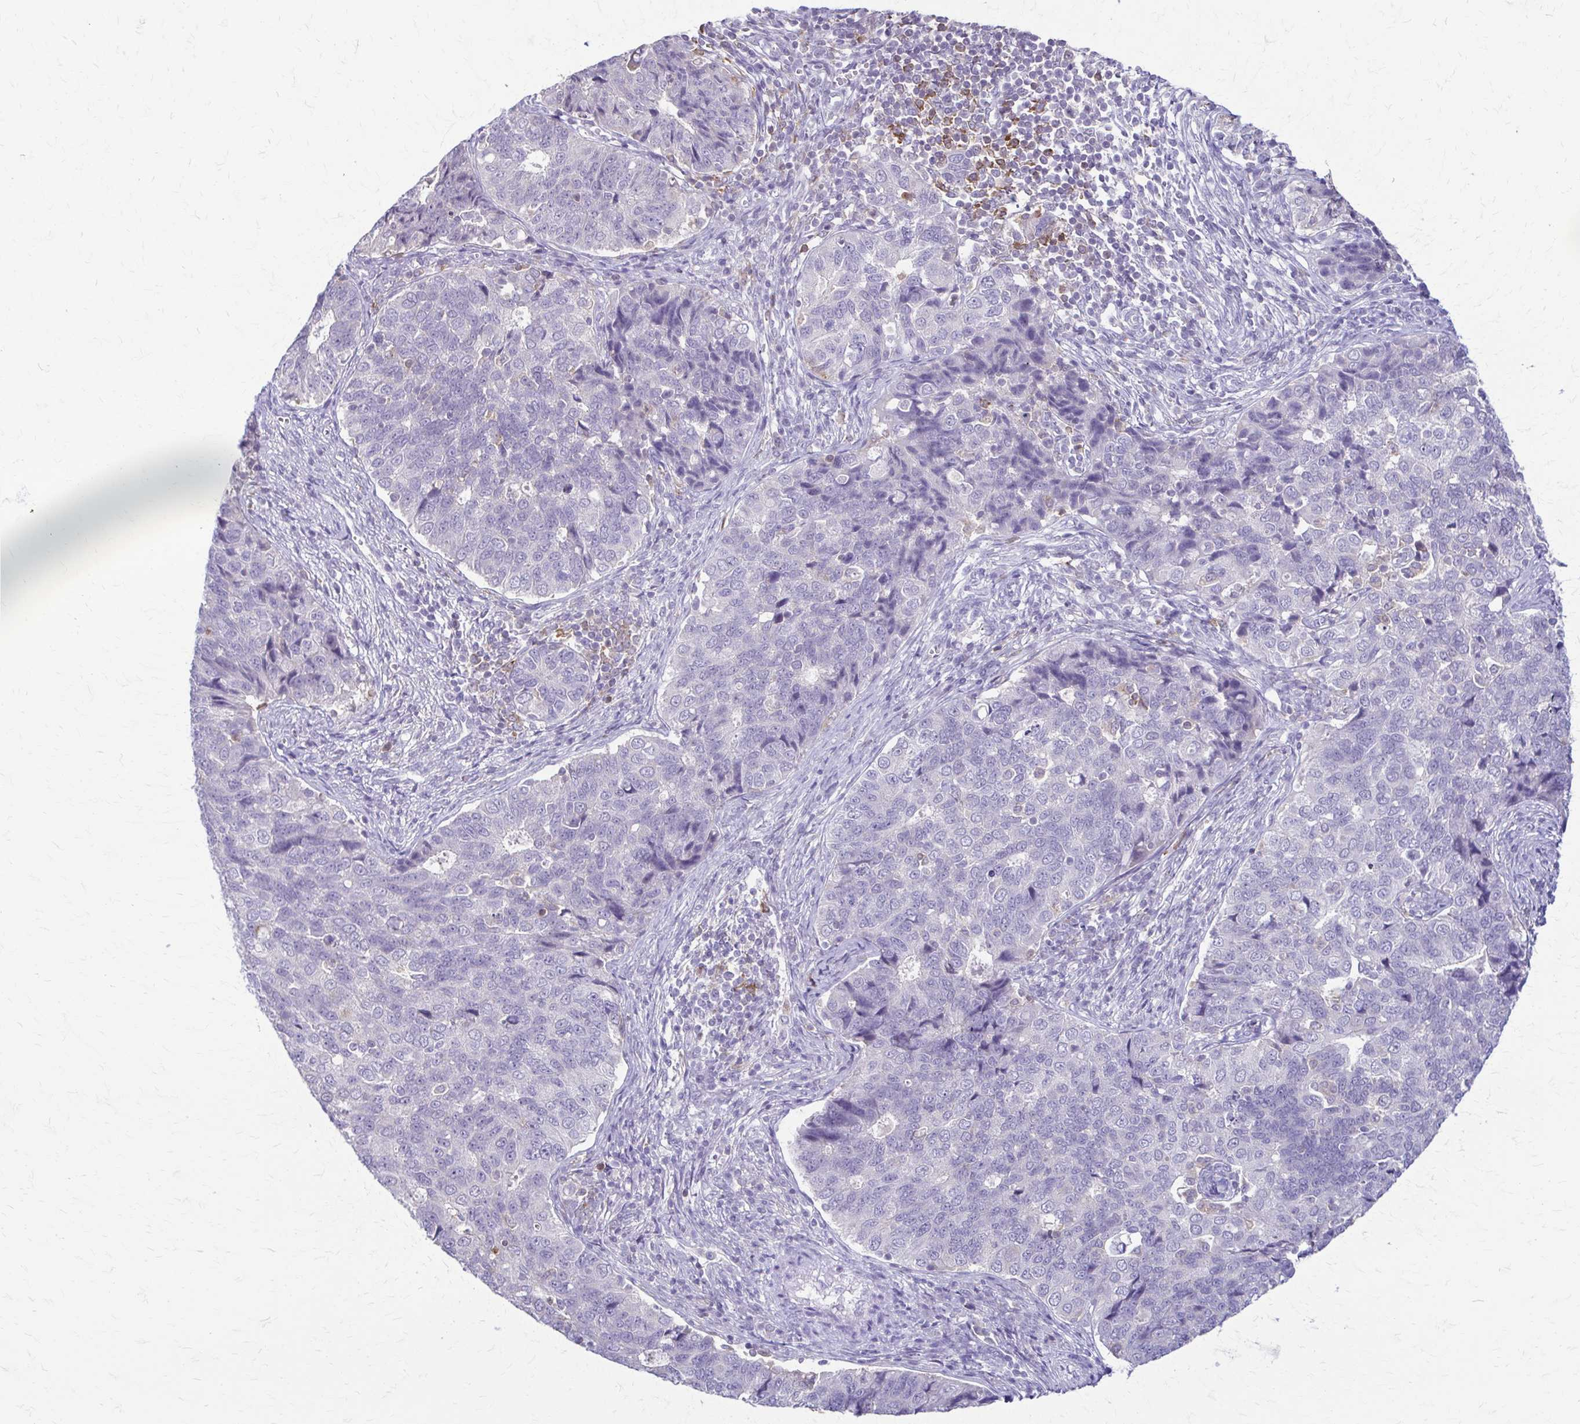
{"staining": {"intensity": "negative", "quantity": "none", "location": "none"}, "tissue": "endometrial cancer", "cell_type": "Tumor cells", "image_type": "cancer", "snomed": [{"axis": "morphology", "description": "Adenocarcinoma, NOS"}, {"axis": "topography", "description": "Endometrium"}], "caption": "Immunohistochemistry (IHC) of human endometrial adenocarcinoma displays no positivity in tumor cells. Nuclei are stained in blue.", "gene": "PIK3AP1", "patient": {"sex": "female", "age": 43}}